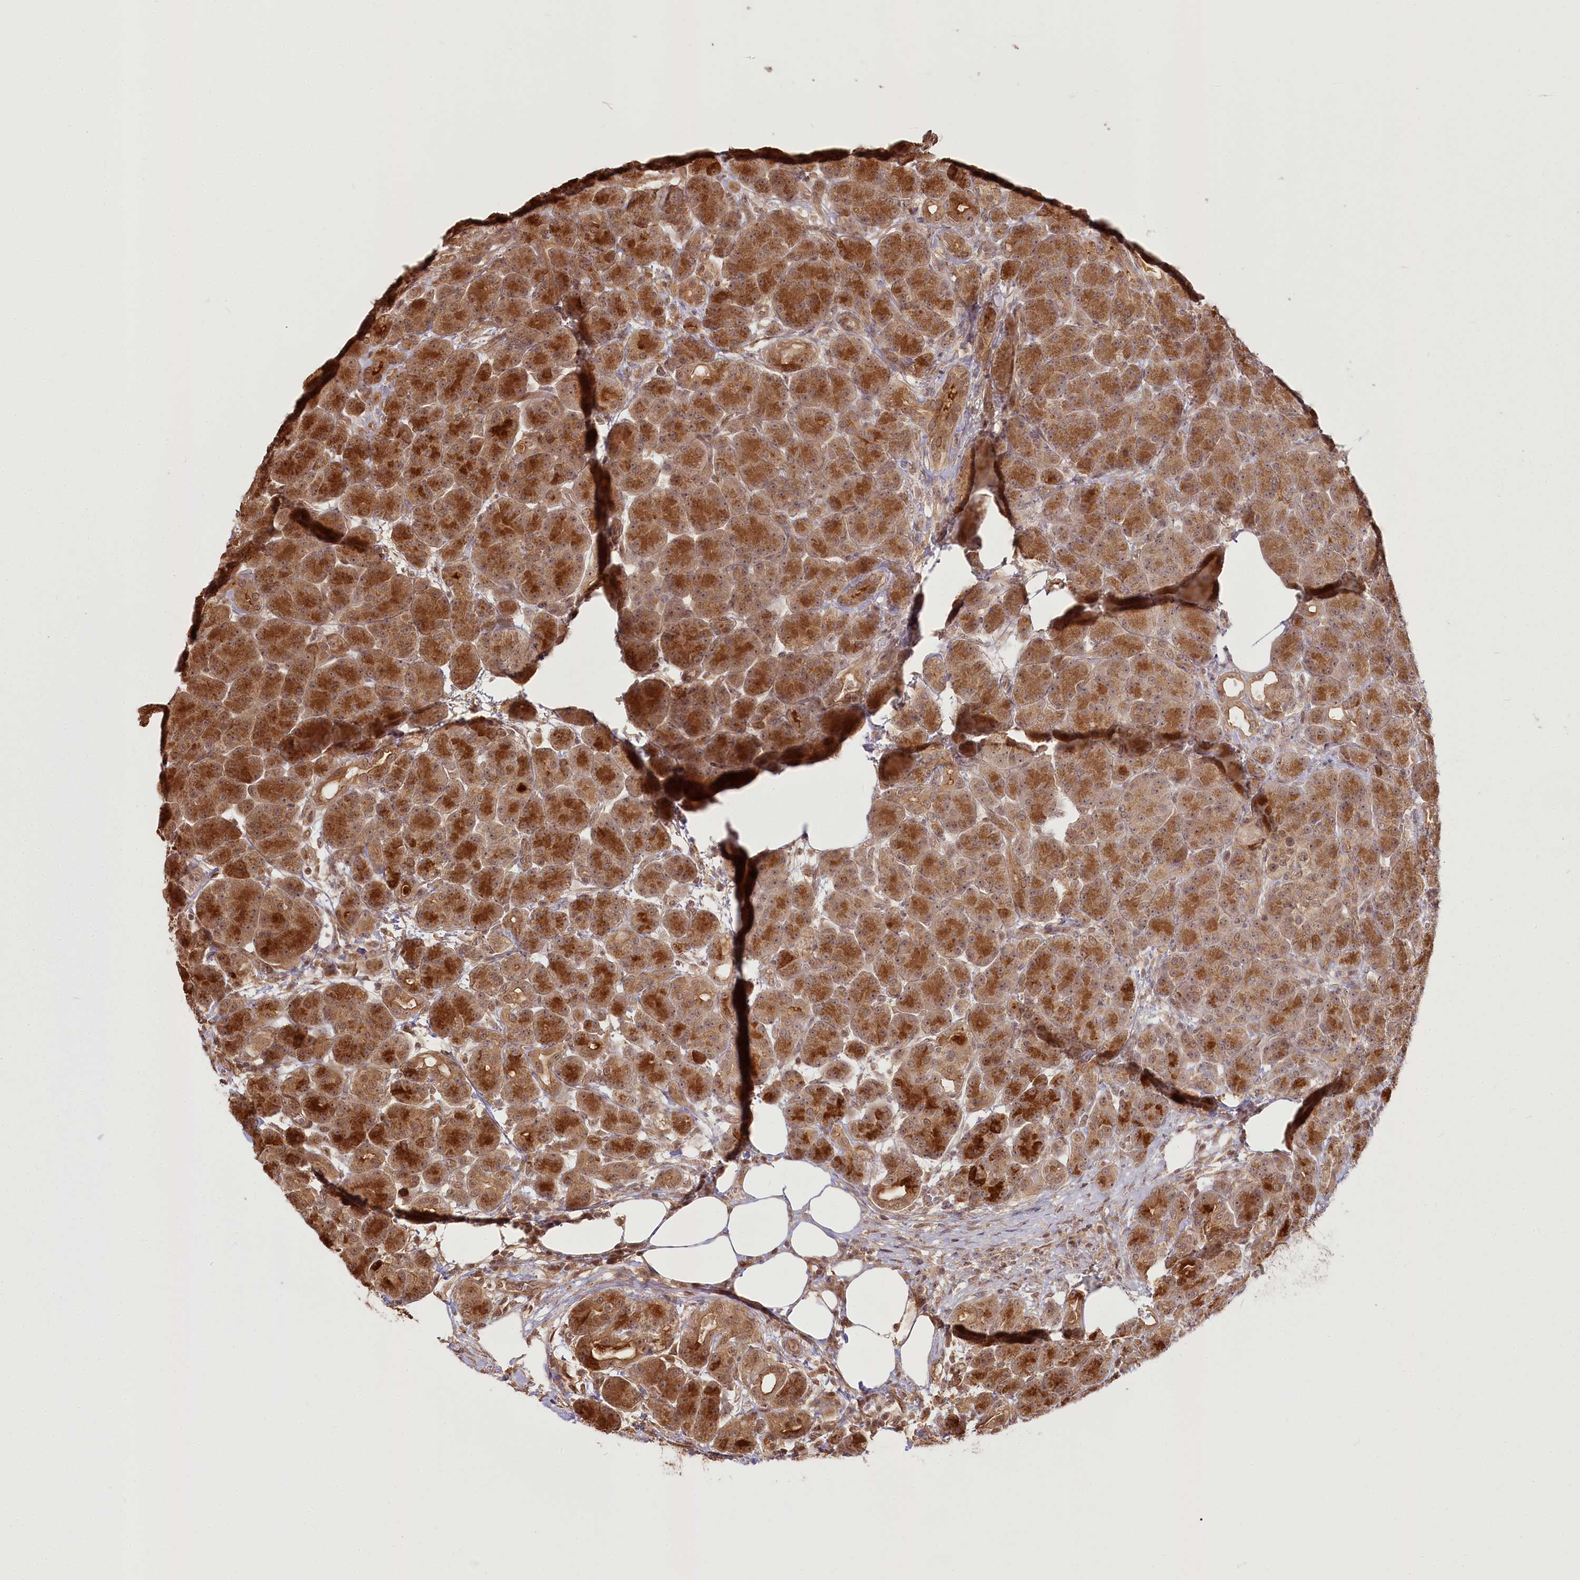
{"staining": {"intensity": "strong", "quantity": ">75%", "location": "cytoplasmic/membranous"}, "tissue": "pancreas", "cell_type": "Exocrine glandular cells", "image_type": "normal", "snomed": [{"axis": "morphology", "description": "Normal tissue, NOS"}, {"axis": "topography", "description": "Pancreas"}], "caption": "An image of pancreas stained for a protein shows strong cytoplasmic/membranous brown staining in exocrine glandular cells.", "gene": "R3HDM2", "patient": {"sex": "male", "age": 63}}